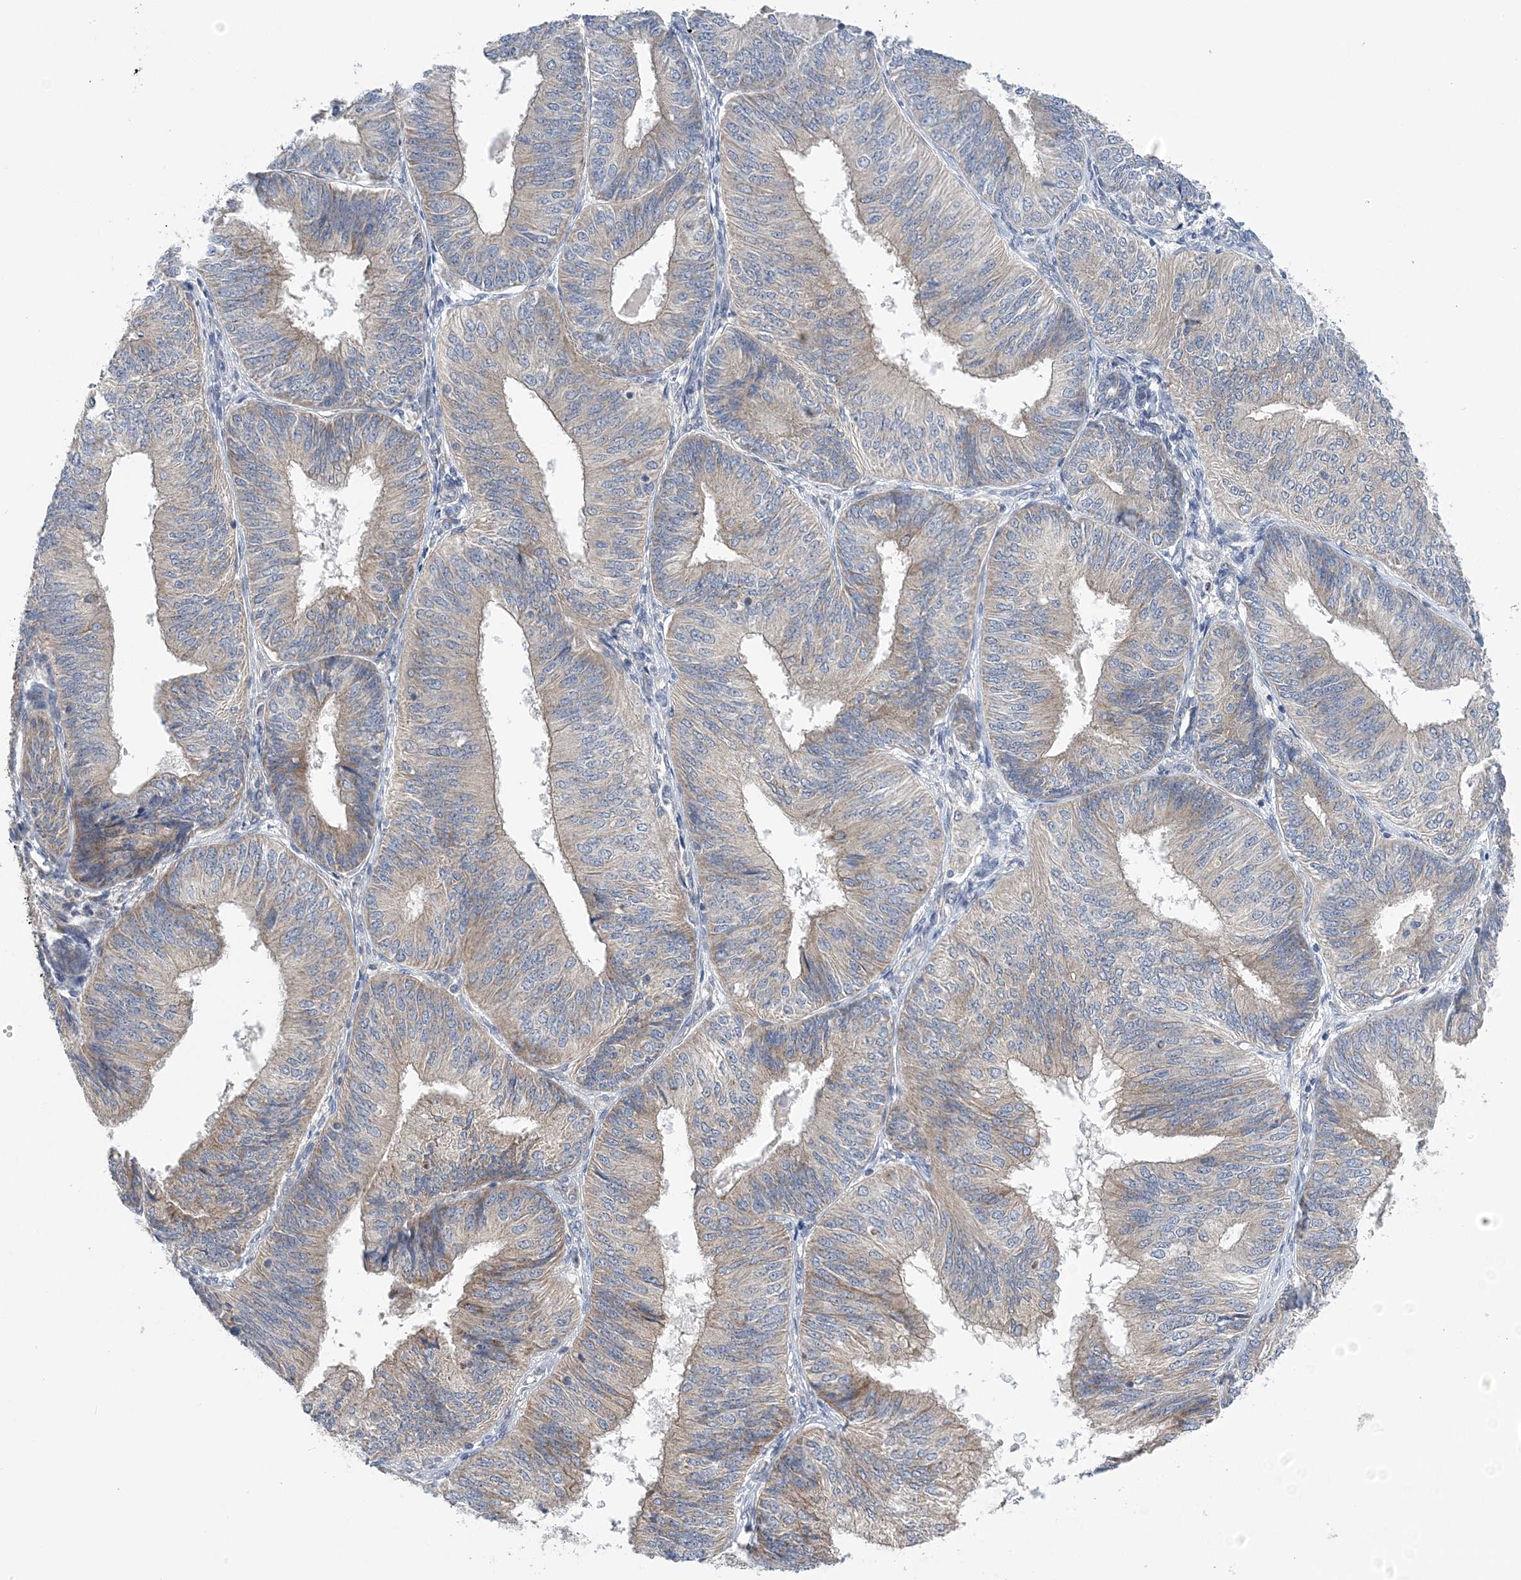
{"staining": {"intensity": "weak", "quantity": "25%-75%", "location": "cytoplasmic/membranous"}, "tissue": "endometrial cancer", "cell_type": "Tumor cells", "image_type": "cancer", "snomed": [{"axis": "morphology", "description": "Adenocarcinoma, NOS"}, {"axis": "topography", "description": "Endometrium"}], "caption": "The immunohistochemical stain shows weak cytoplasmic/membranous positivity in tumor cells of endometrial adenocarcinoma tissue. The protein is stained brown, and the nuclei are stained in blue (DAB IHC with brightfield microscopy, high magnification).", "gene": "COPE", "patient": {"sex": "female", "age": 58}}